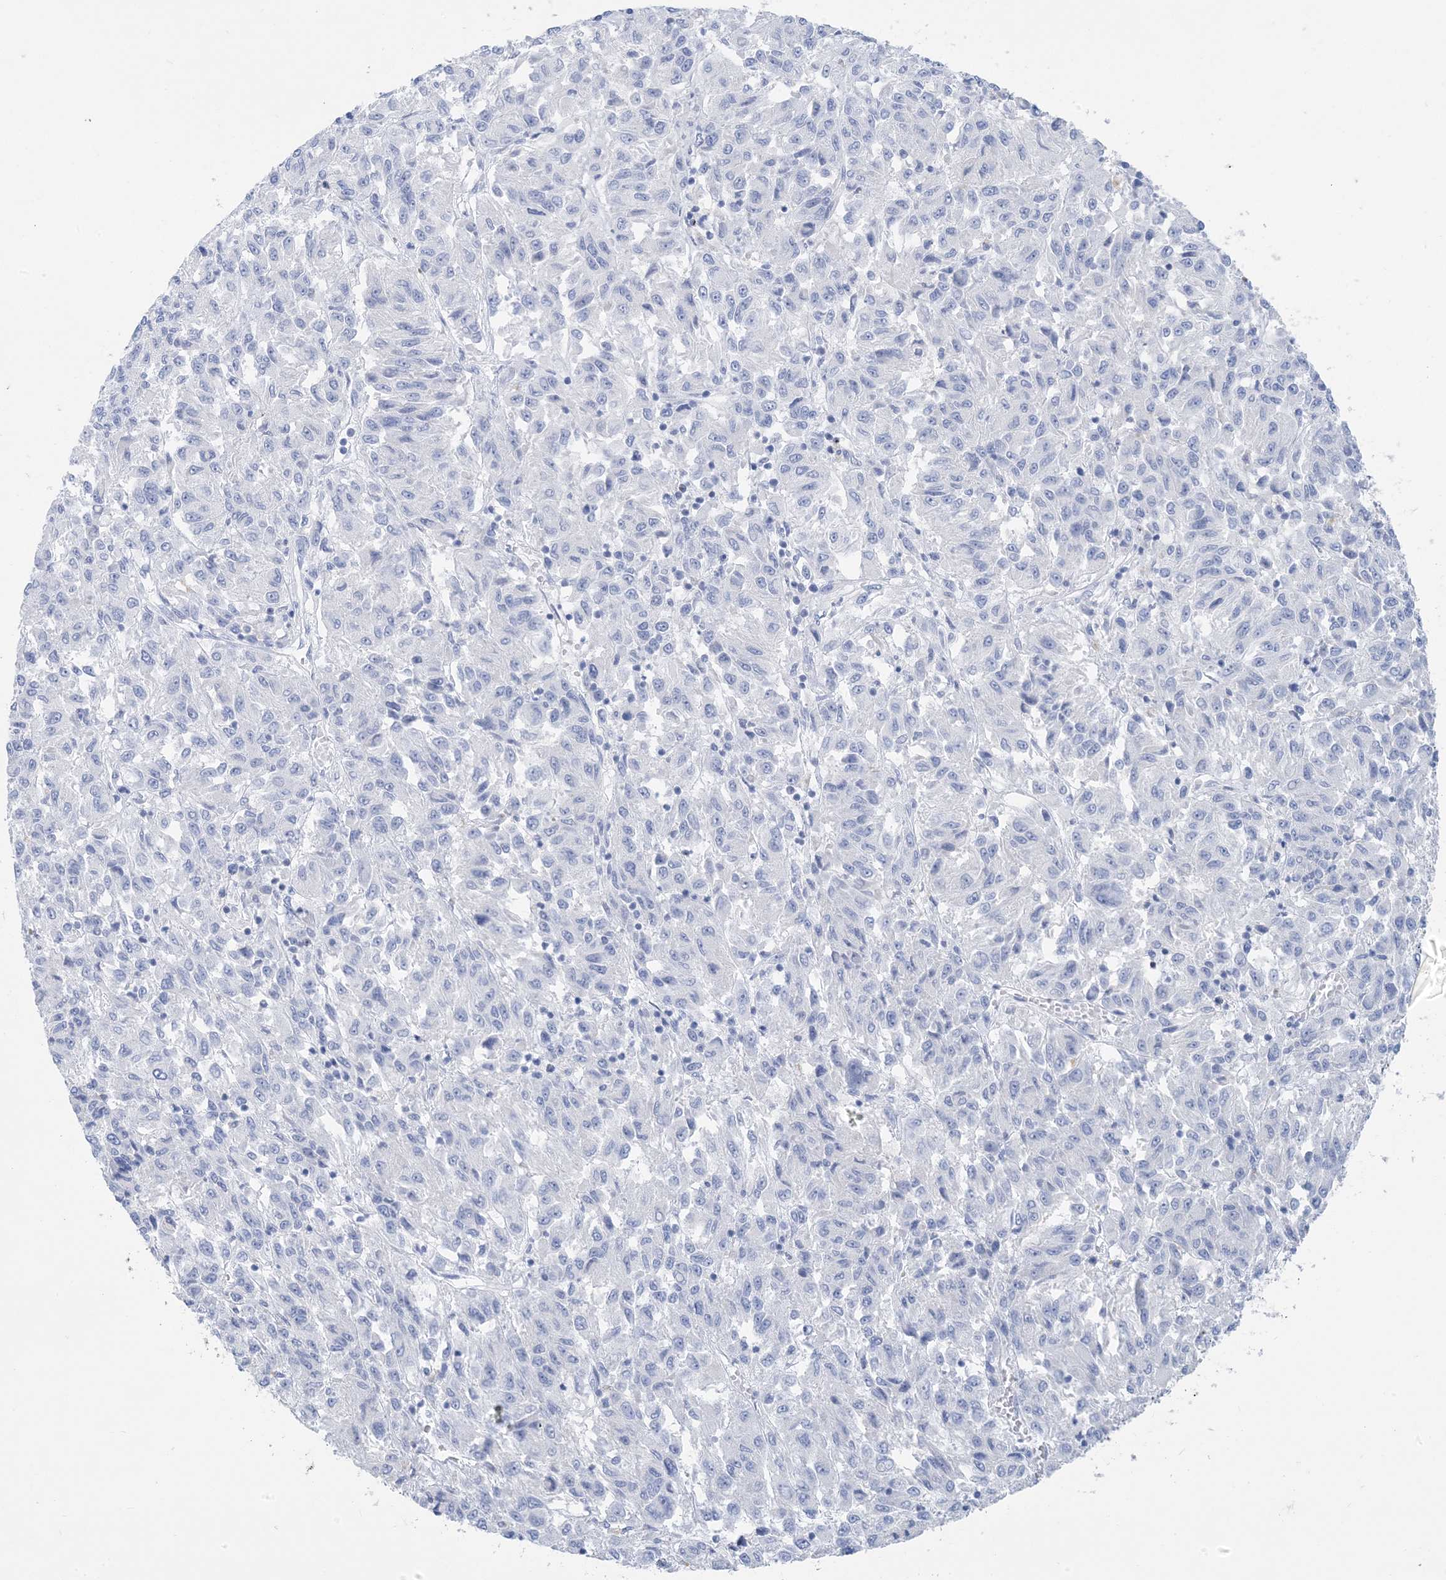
{"staining": {"intensity": "negative", "quantity": "none", "location": "none"}, "tissue": "melanoma", "cell_type": "Tumor cells", "image_type": "cancer", "snomed": [{"axis": "morphology", "description": "Malignant melanoma, Metastatic site"}, {"axis": "topography", "description": "Lung"}], "caption": "High magnification brightfield microscopy of melanoma stained with DAB (3,3'-diaminobenzidine) (brown) and counterstained with hematoxylin (blue): tumor cells show no significant positivity. The staining is performed using DAB brown chromogen with nuclei counter-stained in using hematoxylin.", "gene": "SH3YL1", "patient": {"sex": "male", "age": 64}}